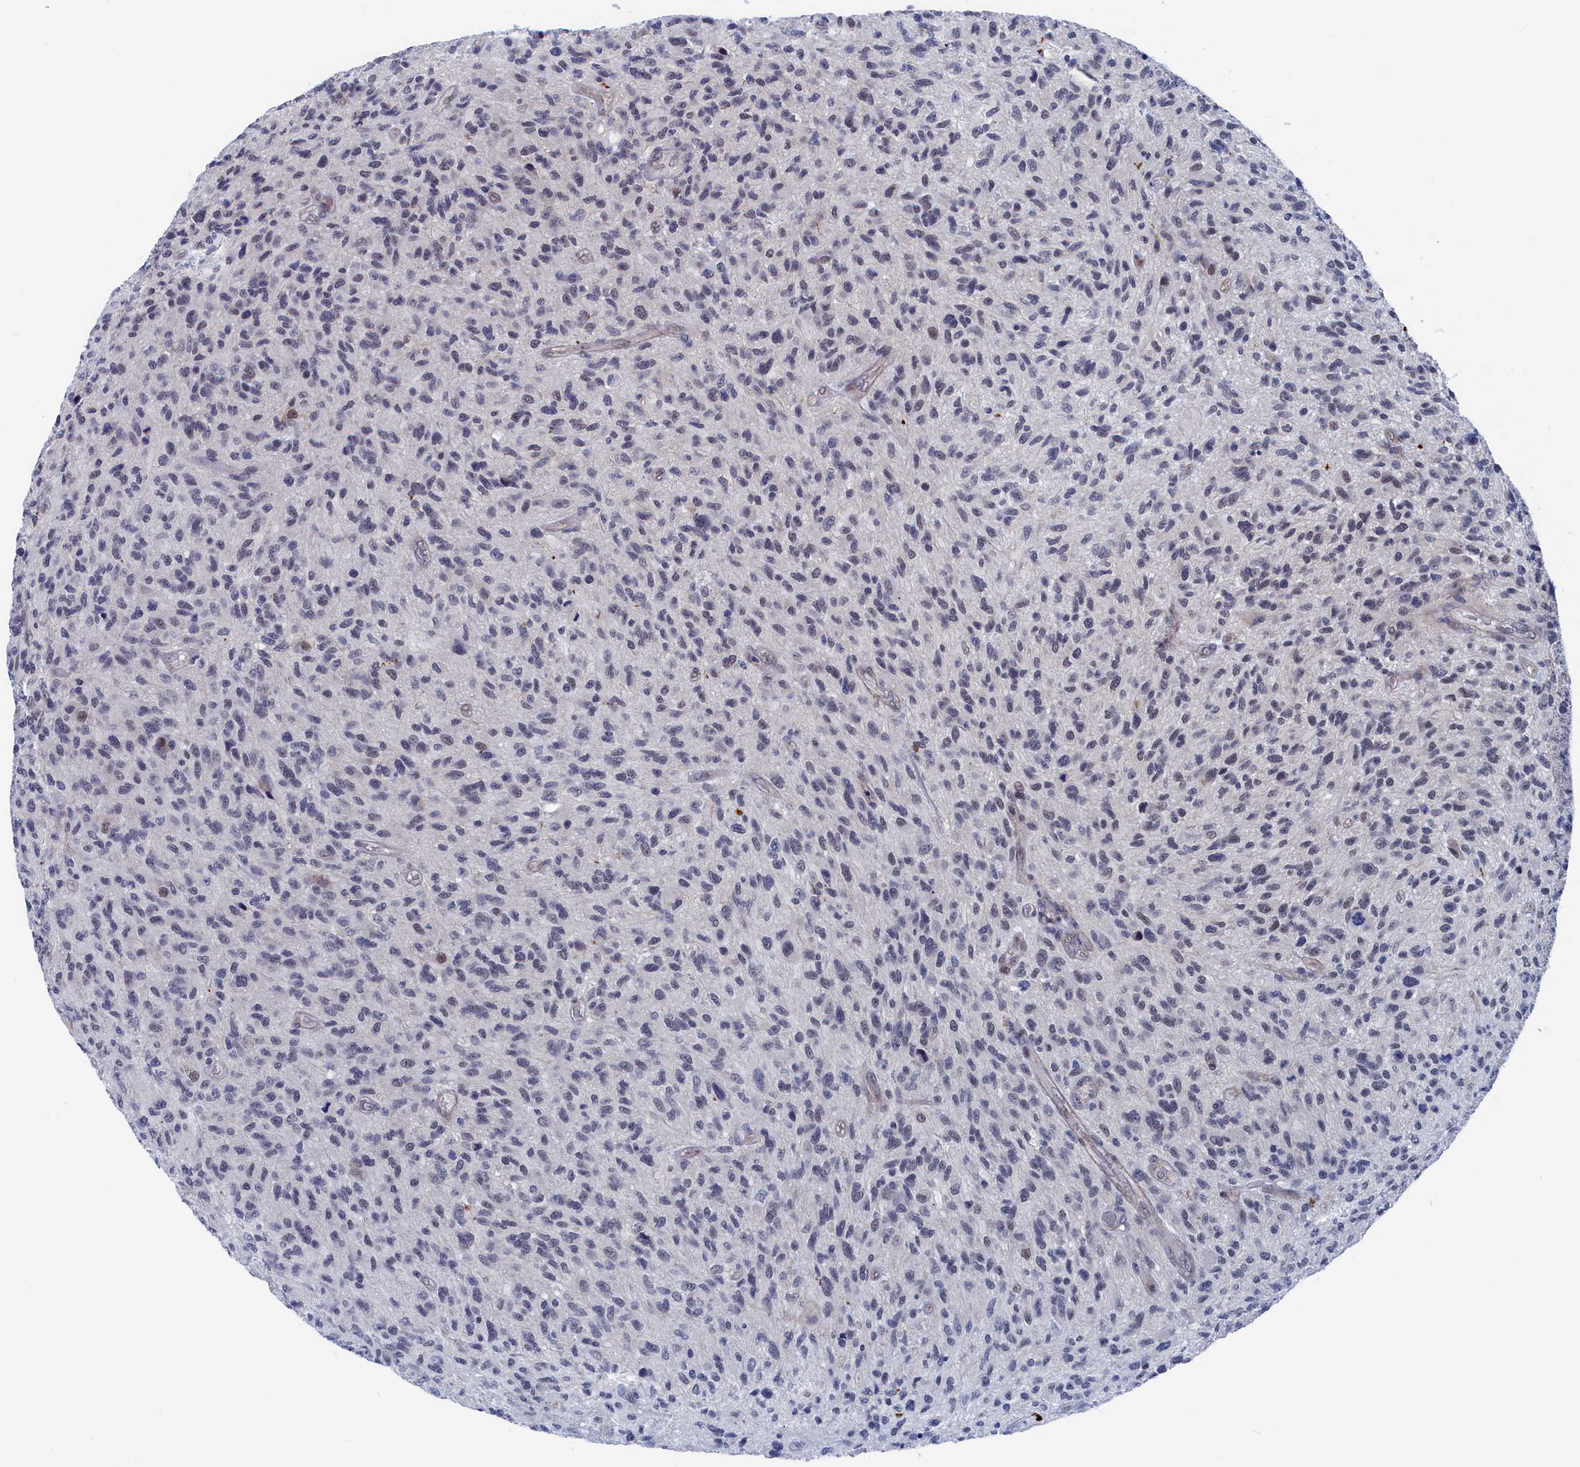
{"staining": {"intensity": "moderate", "quantity": "<25%", "location": "nuclear"}, "tissue": "glioma", "cell_type": "Tumor cells", "image_type": "cancer", "snomed": [{"axis": "morphology", "description": "Glioma, malignant, High grade"}, {"axis": "topography", "description": "Brain"}], "caption": "Tumor cells exhibit moderate nuclear expression in about <25% of cells in malignant high-grade glioma.", "gene": "MARCHF3", "patient": {"sex": "male", "age": 47}}